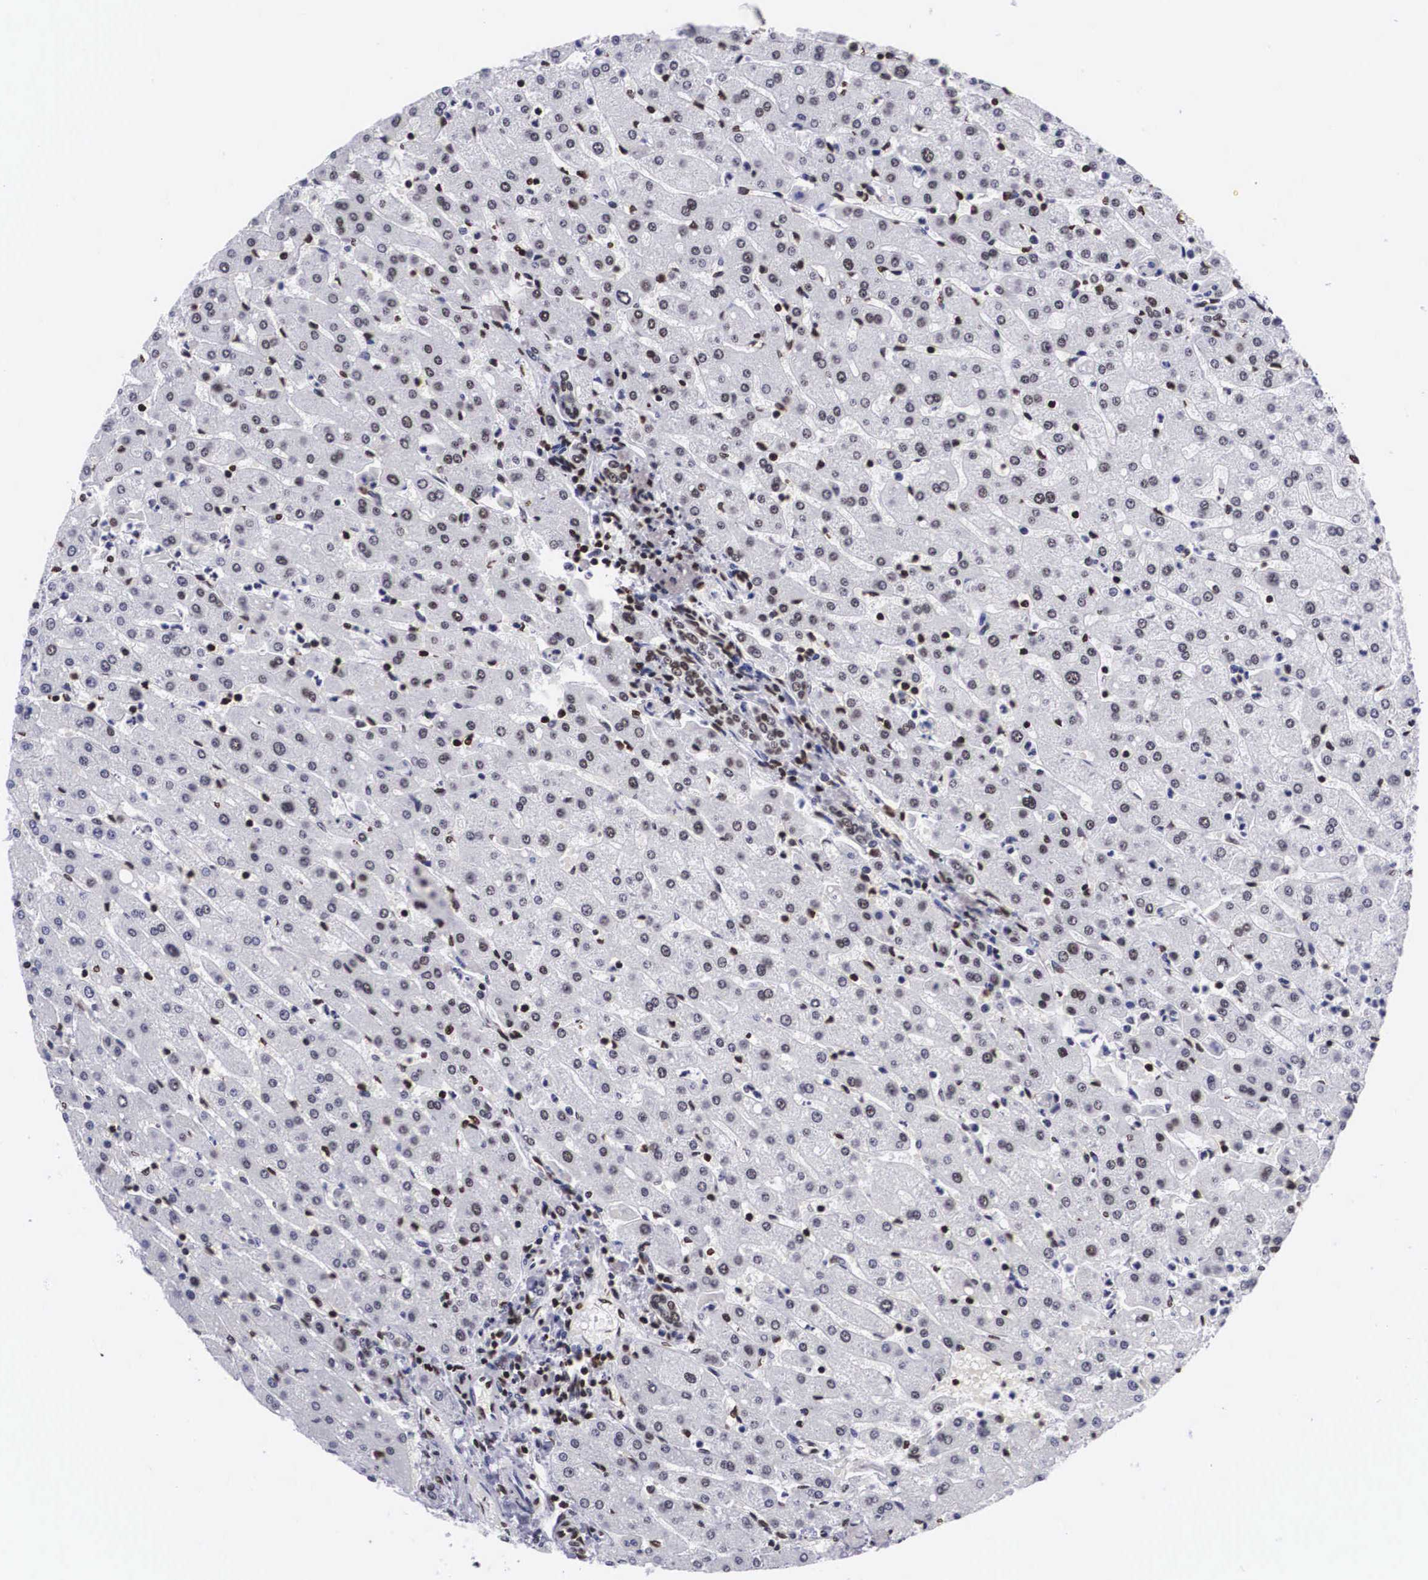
{"staining": {"intensity": "strong", "quantity": ">75%", "location": "nuclear"}, "tissue": "liver", "cell_type": "Cholangiocytes", "image_type": "normal", "snomed": [{"axis": "morphology", "description": "Normal tissue, NOS"}, {"axis": "topography", "description": "Liver"}], "caption": "This photomicrograph shows IHC staining of benign human liver, with high strong nuclear staining in approximately >75% of cholangiocytes.", "gene": "MECP2", "patient": {"sex": "female", "age": 30}}